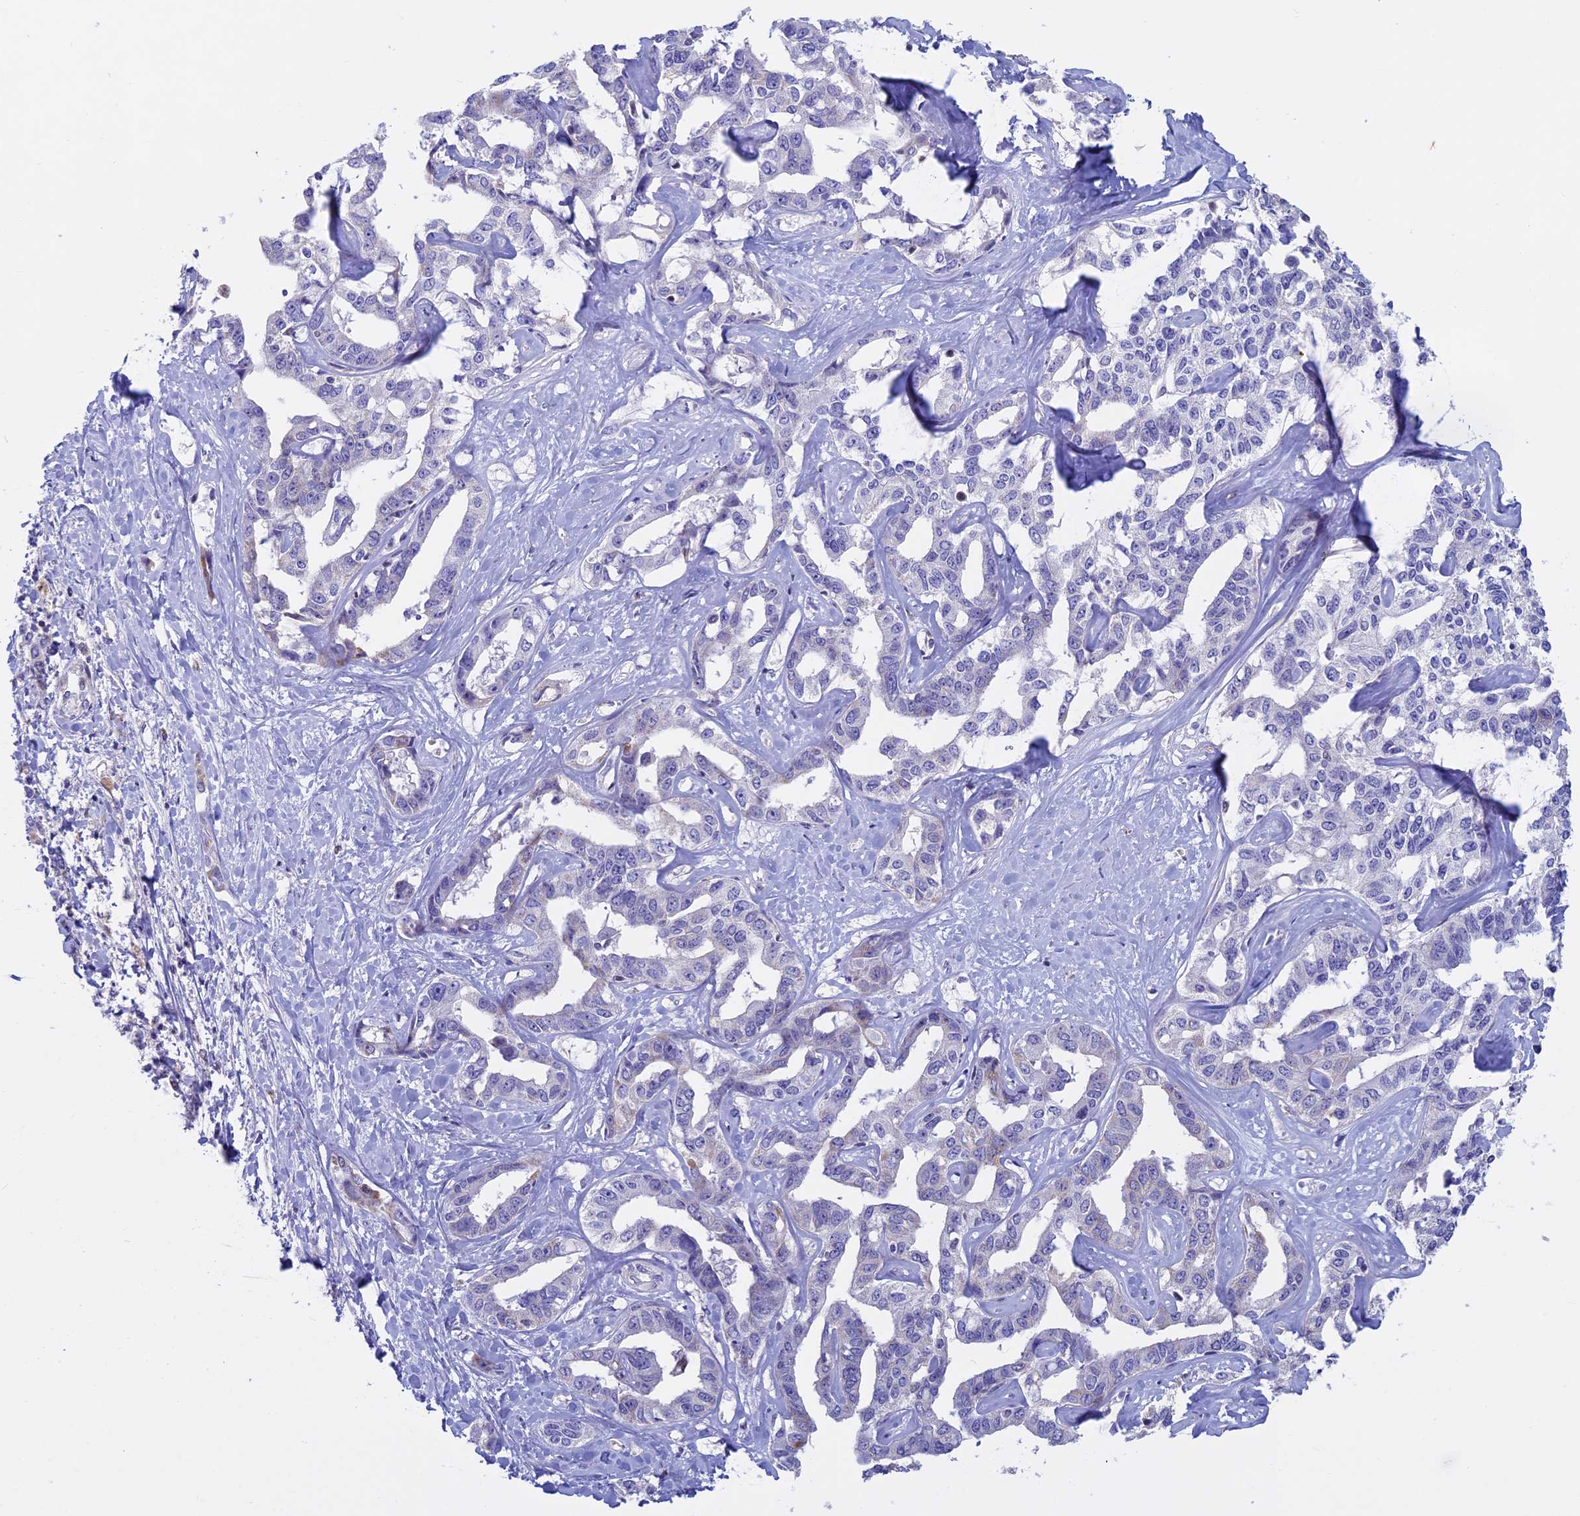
{"staining": {"intensity": "negative", "quantity": "none", "location": "none"}, "tissue": "liver cancer", "cell_type": "Tumor cells", "image_type": "cancer", "snomed": [{"axis": "morphology", "description": "Cholangiocarcinoma"}, {"axis": "topography", "description": "Liver"}], "caption": "Liver cancer (cholangiocarcinoma) was stained to show a protein in brown. There is no significant positivity in tumor cells.", "gene": "ACSS1", "patient": {"sex": "male", "age": 59}}